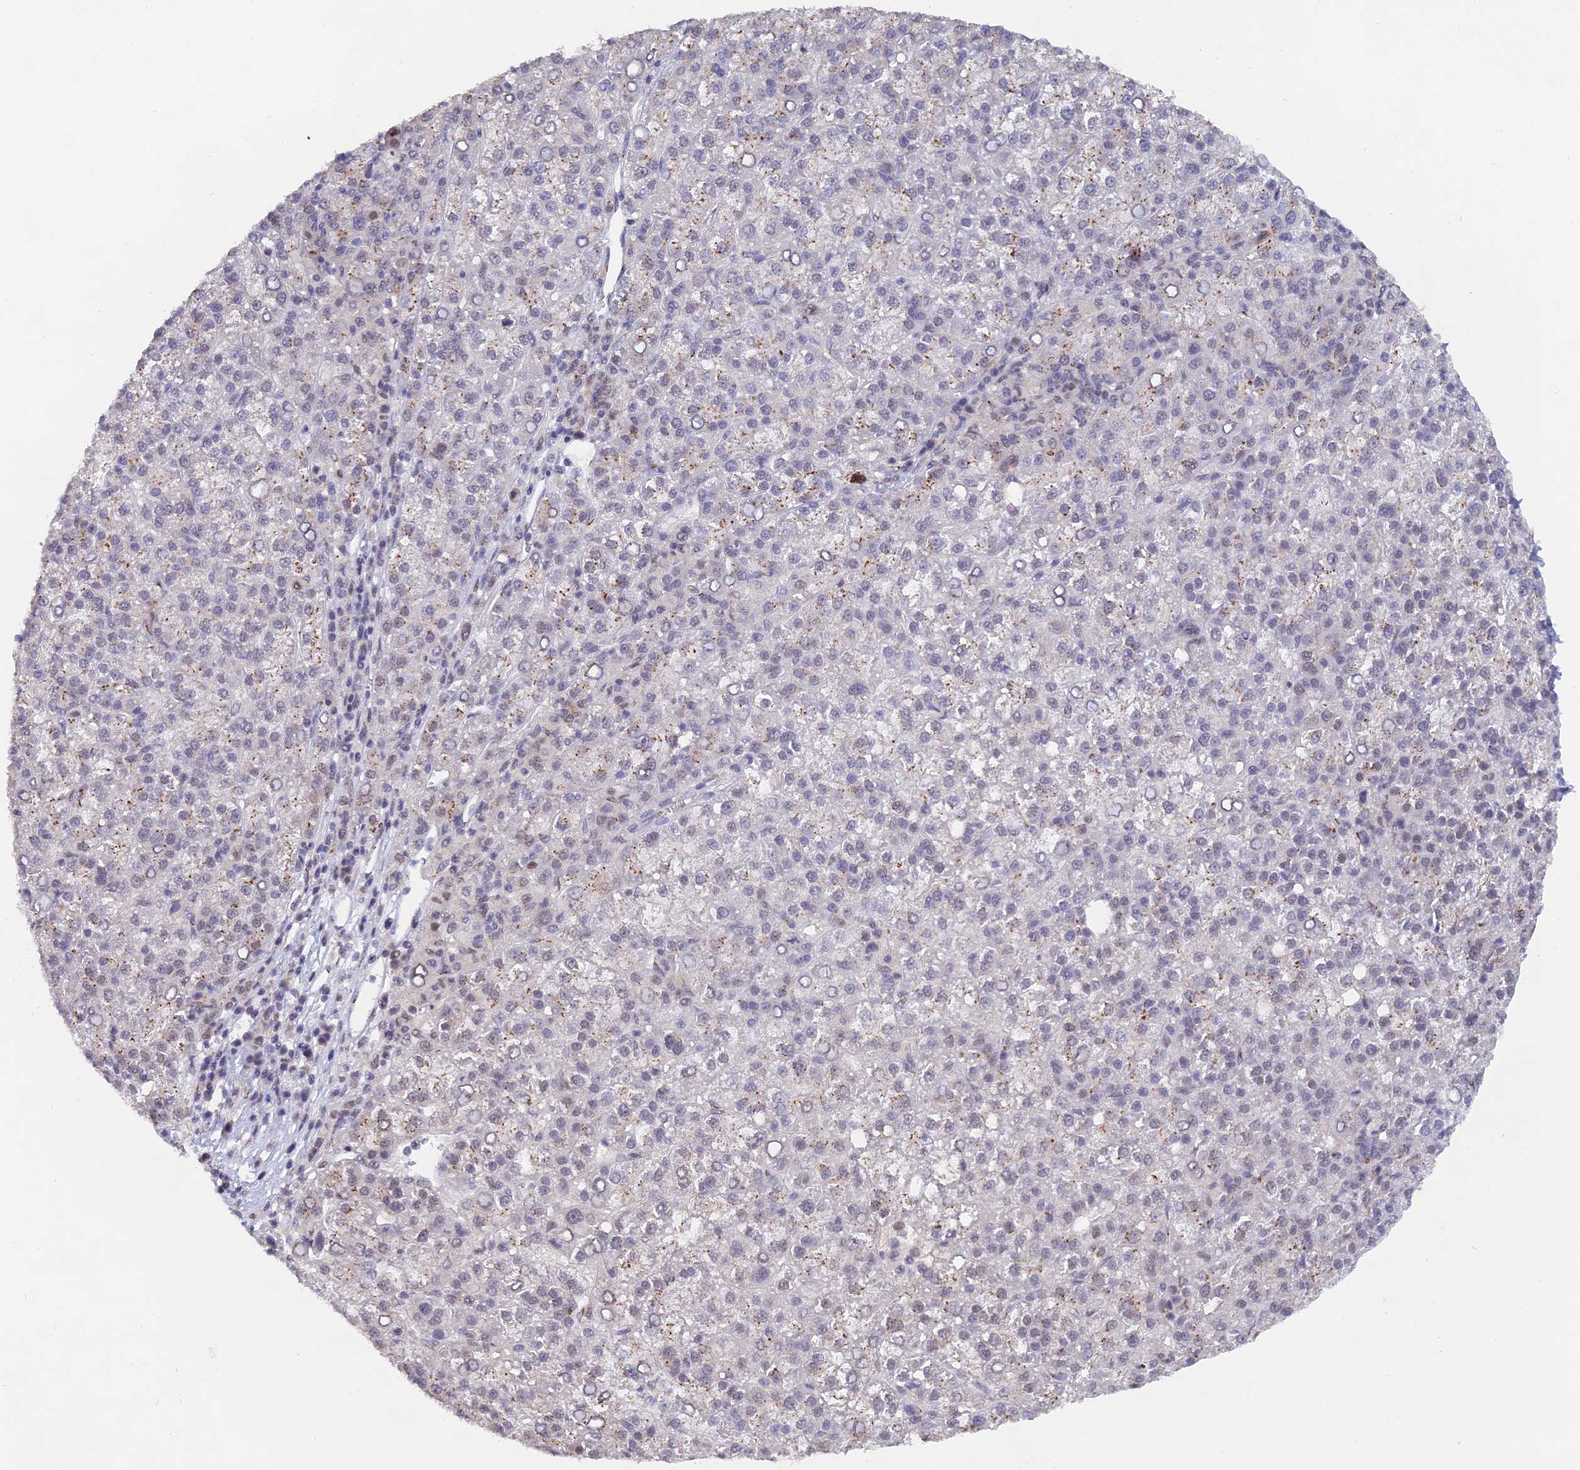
{"staining": {"intensity": "moderate", "quantity": "<25%", "location": "cytoplasmic/membranous"}, "tissue": "liver cancer", "cell_type": "Tumor cells", "image_type": "cancer", "snomed": [{"axis": "morphology", "description": "Carcinoma, Hepatocellular, NOS"}, {"axis": "topography", "description": "Liver"}], "caption": "Human liver cancer (hepatocellular carcinoma) stained with a brown dye reveals moderate cytoplasmic/membranous positive expression in about <25% of tumor cells.", "gene": "THOC3", "patient": {"sex": "female", "age": 58}}